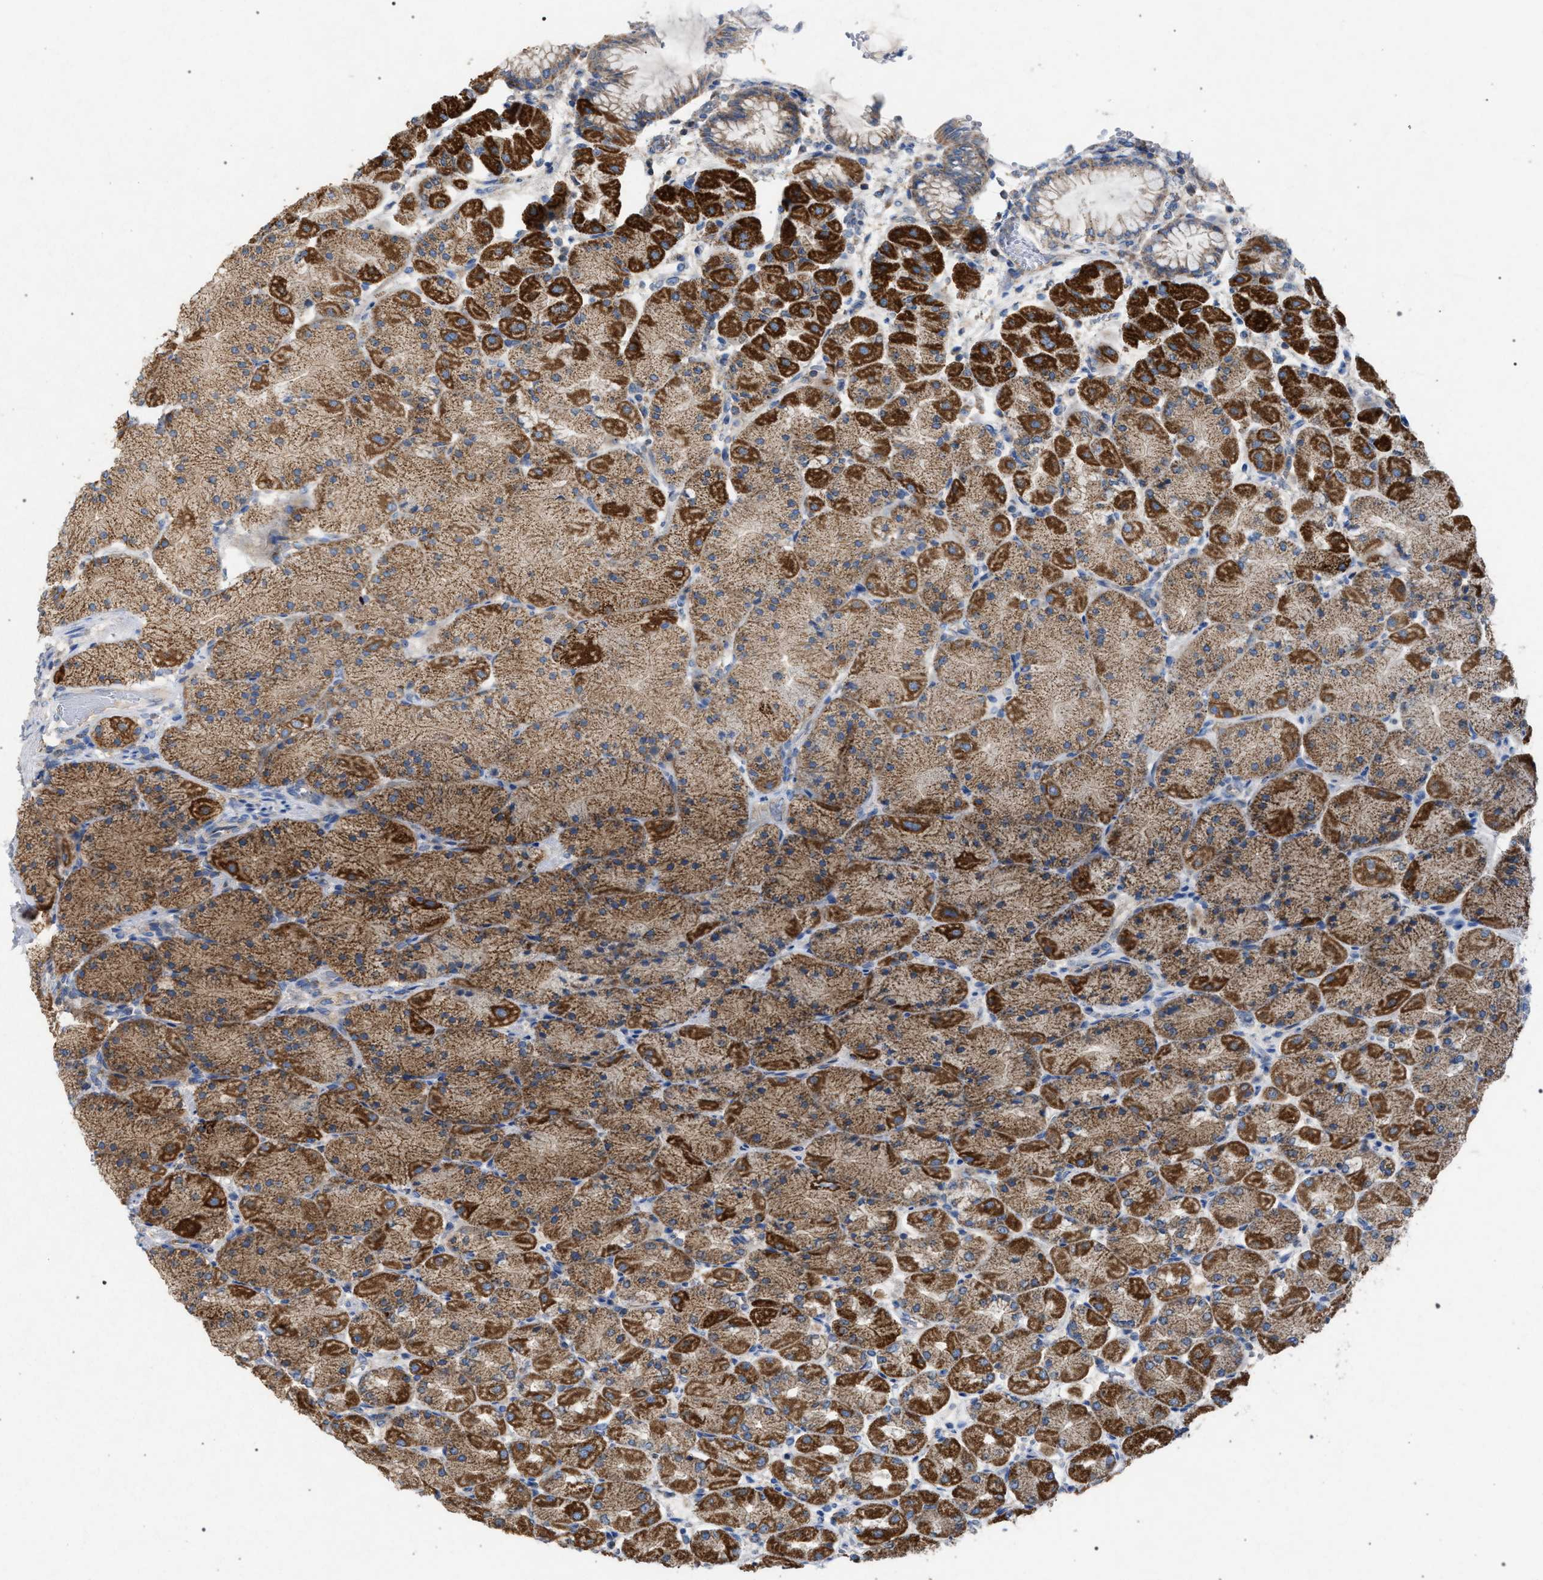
{"staining": {"intensity": "moderate", "quantity": ">75%", "location": "cytoplasmic/membranous"}, "tissue": "stomach", "cell_type": "Glandular cells", "image_type": "normal", "snomed": [{"axis": "morphology", "description": "Normal tissue, NOS"}, {"axis": "topography", "description": "Stomach, upper"}], "caption": "High-power microscopy captured an immunohistochemistry (IHC) micrograph of unremarkable stomach, revealing moderate cytoplasmic/membranous staining in about >75% of glandular cells. (brown staining indicates protein expression, while blue staining denotes nuclei).", "gene": "VPS13A", "patient": {"sex": "female", "age": 56}}